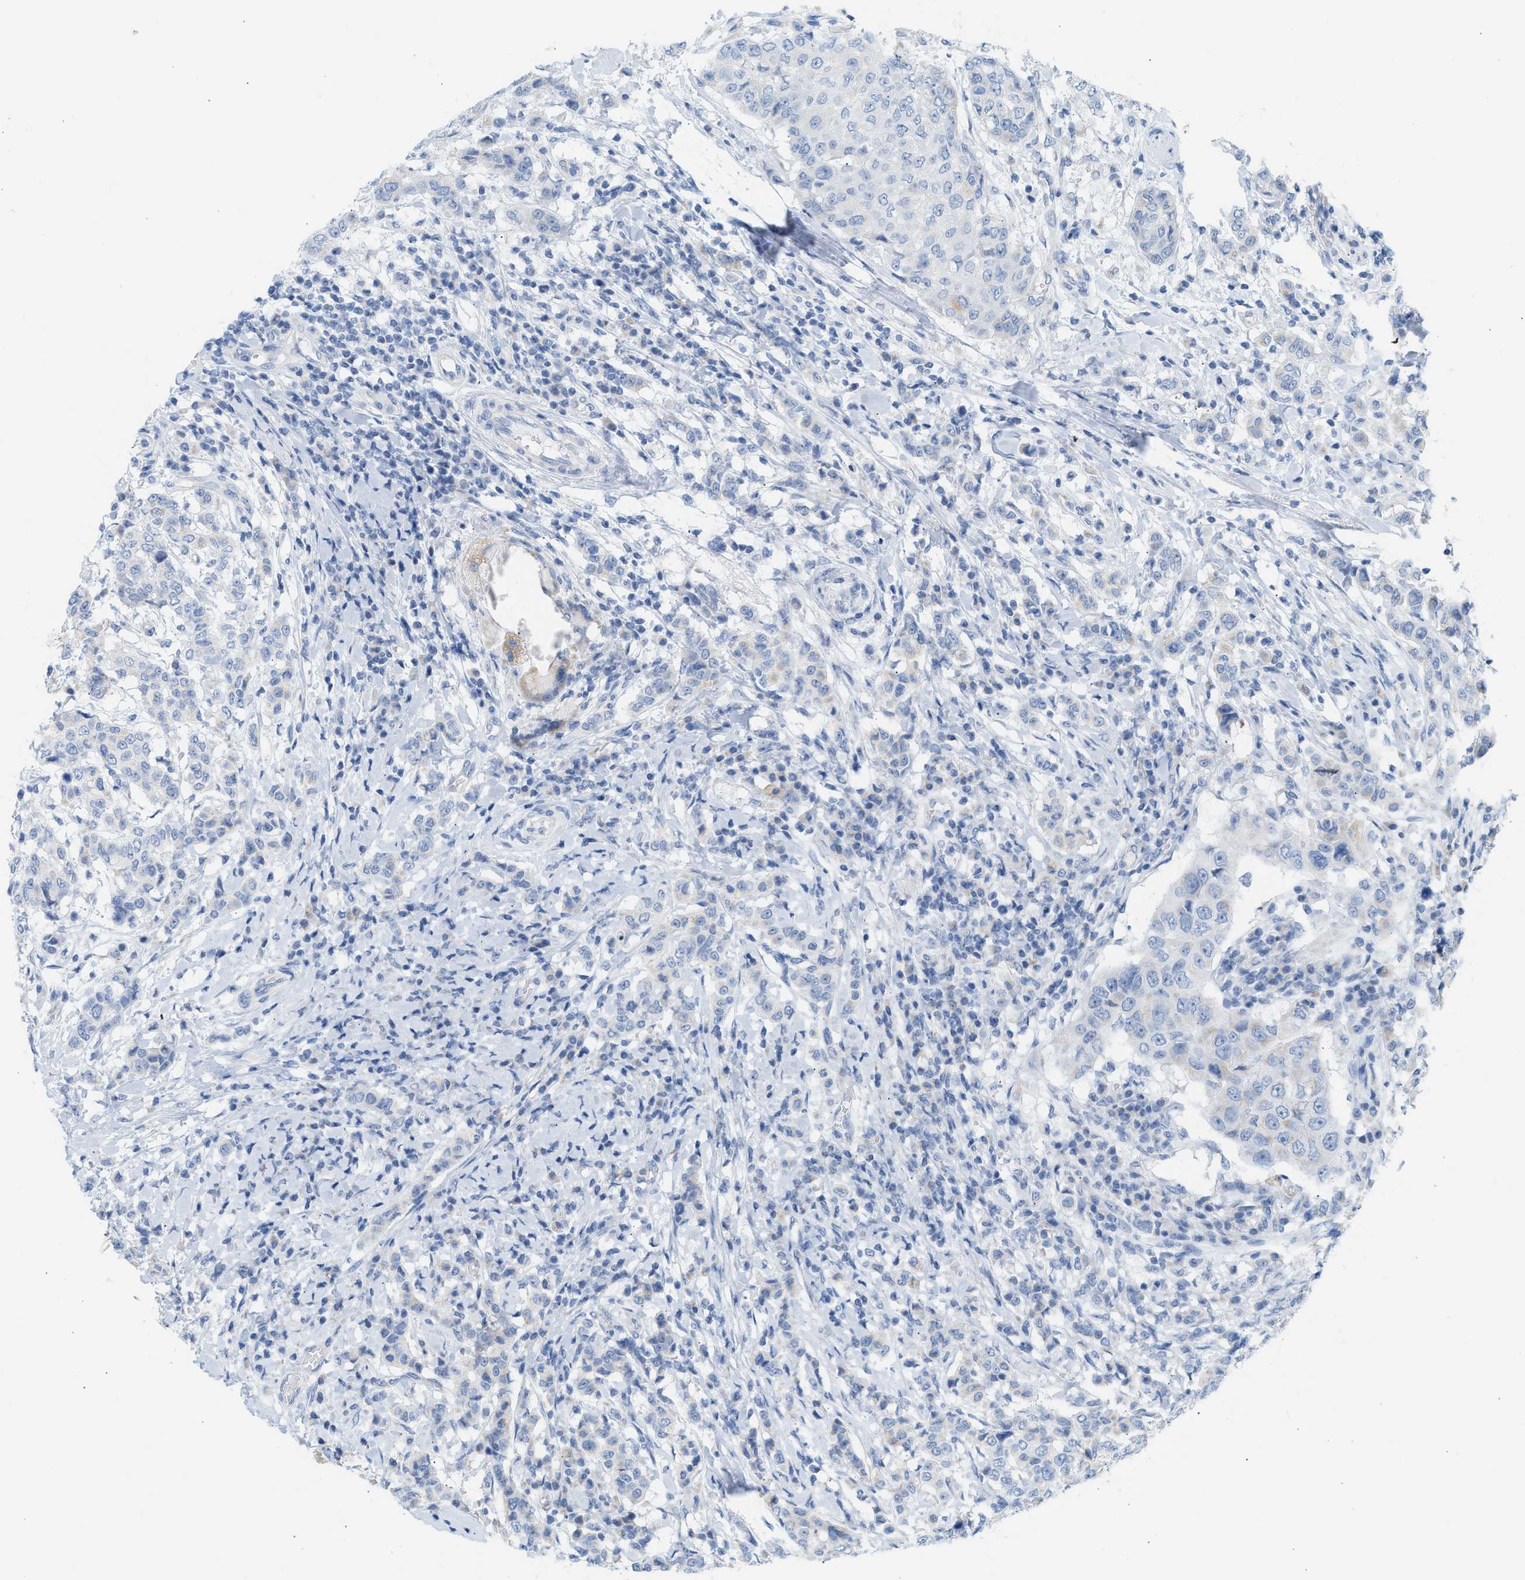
{"staining": {"intensity": "negative", "quantity": "none", "location": "none"}, "tissue": "breast cancer", "cell_type": "Tumor cells", "image_type": "cancer", "snomed": [{"axis": "morphology", "description": "Duct carcinoma"}, {"axis": "topography", "description": "Breast"}], "caption": "IHC photomicrograph of neoplastic tissue: human breast cancer (intraductal carcinoma) stained with DAB (3,3'-diaminobenzidine) displays no significant protein positivity in tumor cells.", "gene": "NDUFS8", "patient": {"sex": "female", "age": 27}}